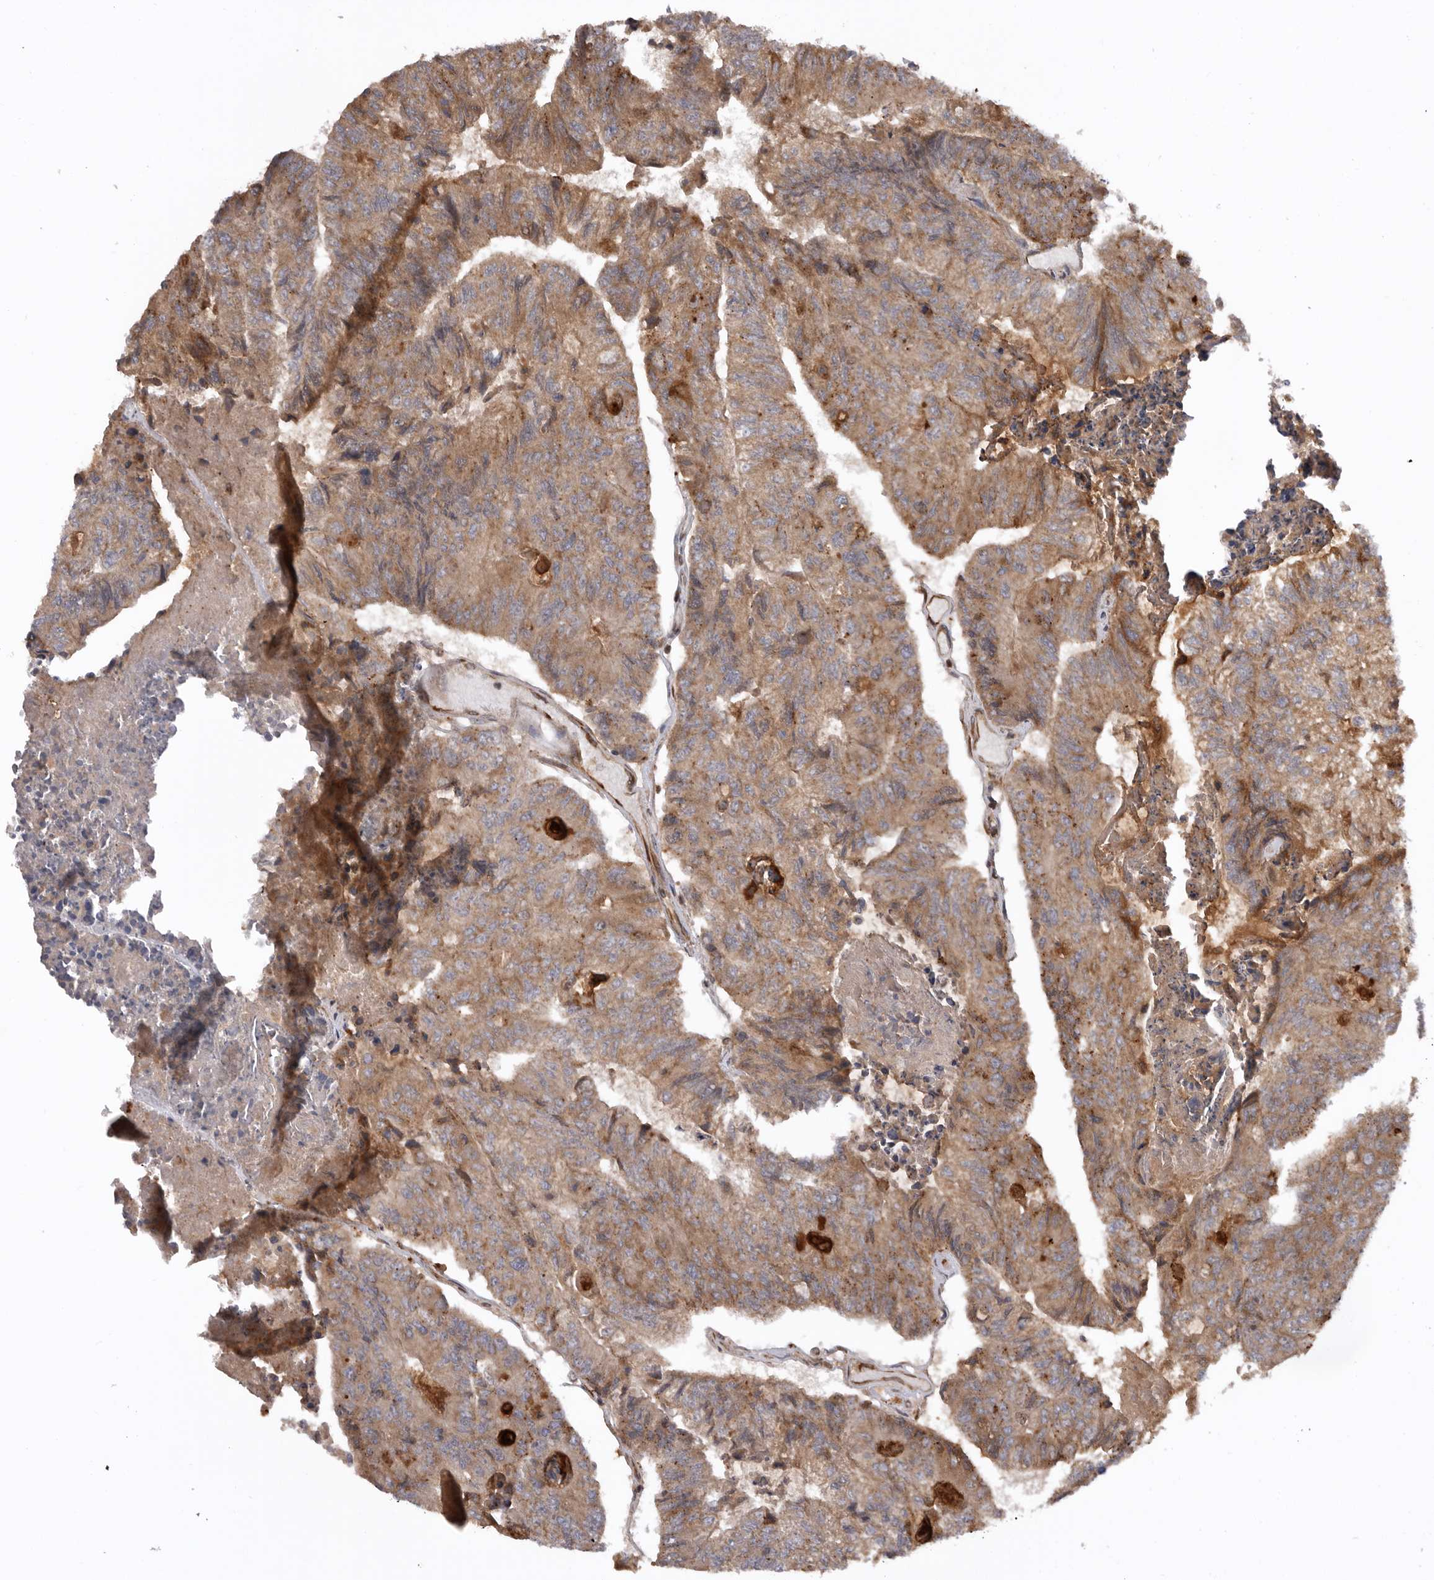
{"staining": {"intensity": "moderate", "quantity": ">75%", "location": "cytoplasmic/membranous"}, "tissue": "colorectal cancer", "cell_type": "Tumor cells", "image_type": "cancer", "snomed": [{"axis": "morphology", "description": "Adenocarcinoma, NOS"}, {"axis": "topography", "description": "Colon"}], "caption": "Moderate cytoplasmic/membranous protein staining is appreciated in approximately >75% of tumor cells in colorectal cancer (adenocarcinoma). The protein is shown in brown color, while the nuclei are stained blue.", "gene": "DHDDS", "patient": {"sex": "female", "age": 67}}